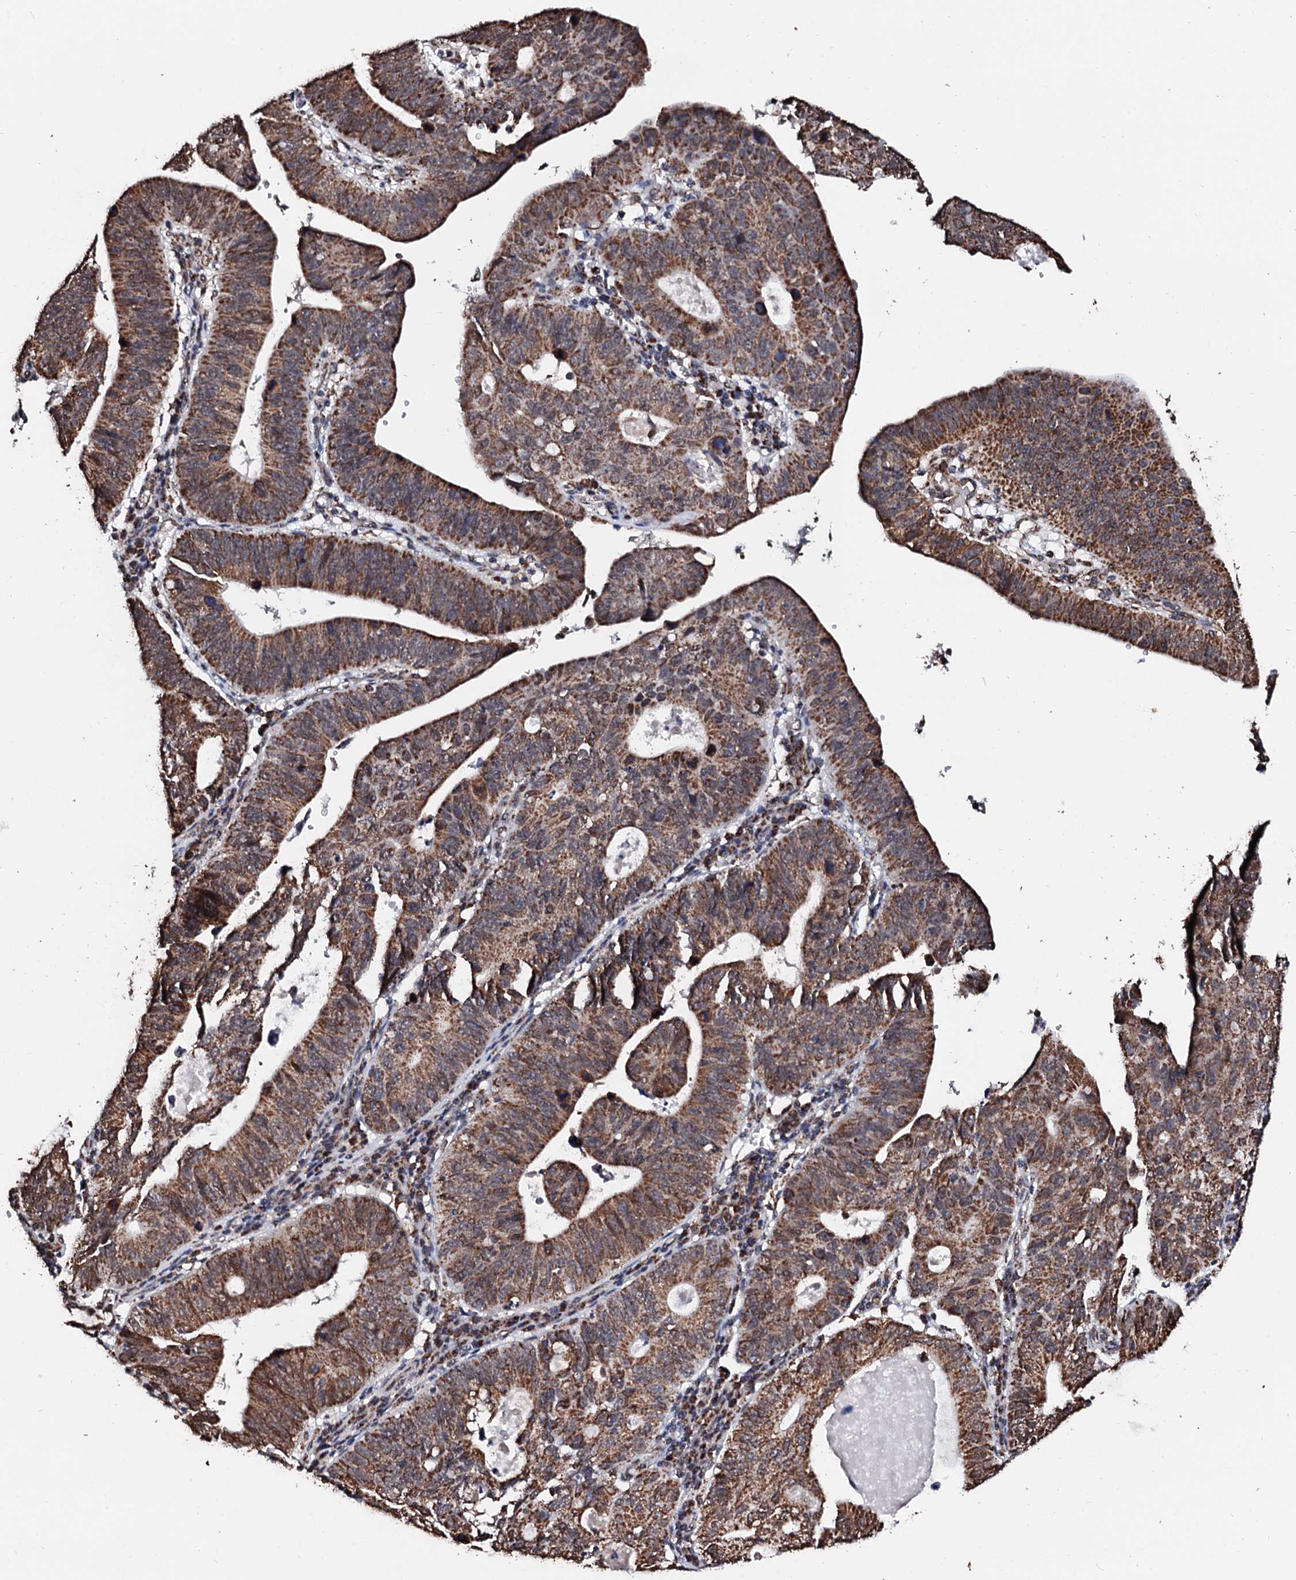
{"staining": {"intensity": "strong", "quantity": ">75%", "location": "cytoplasmic/membranous"}, "tissue": "stomach cancer", "cell_type": "Tumor cells", "image_type": "cancer", "snomed": [{"axis": "morphology", "description": "Adenocarcinoma, NOS"}, {"axis": "topography", "description": "Stomach"}], "caption": "Immunohistochemical staining of stomach cancer (adenocarcinoma) displays high levels of strong cytoplasmic/membranous staining in approximately >75% of tumor cells. Using DAB (3,3'-diaminobenzidine) (brown) and hematoxylin (blue) stains, captured at high magnification using brightfield microscopy.", "gene": "SECISBP2L", "patient": {"sex": "male", "age": 59}}